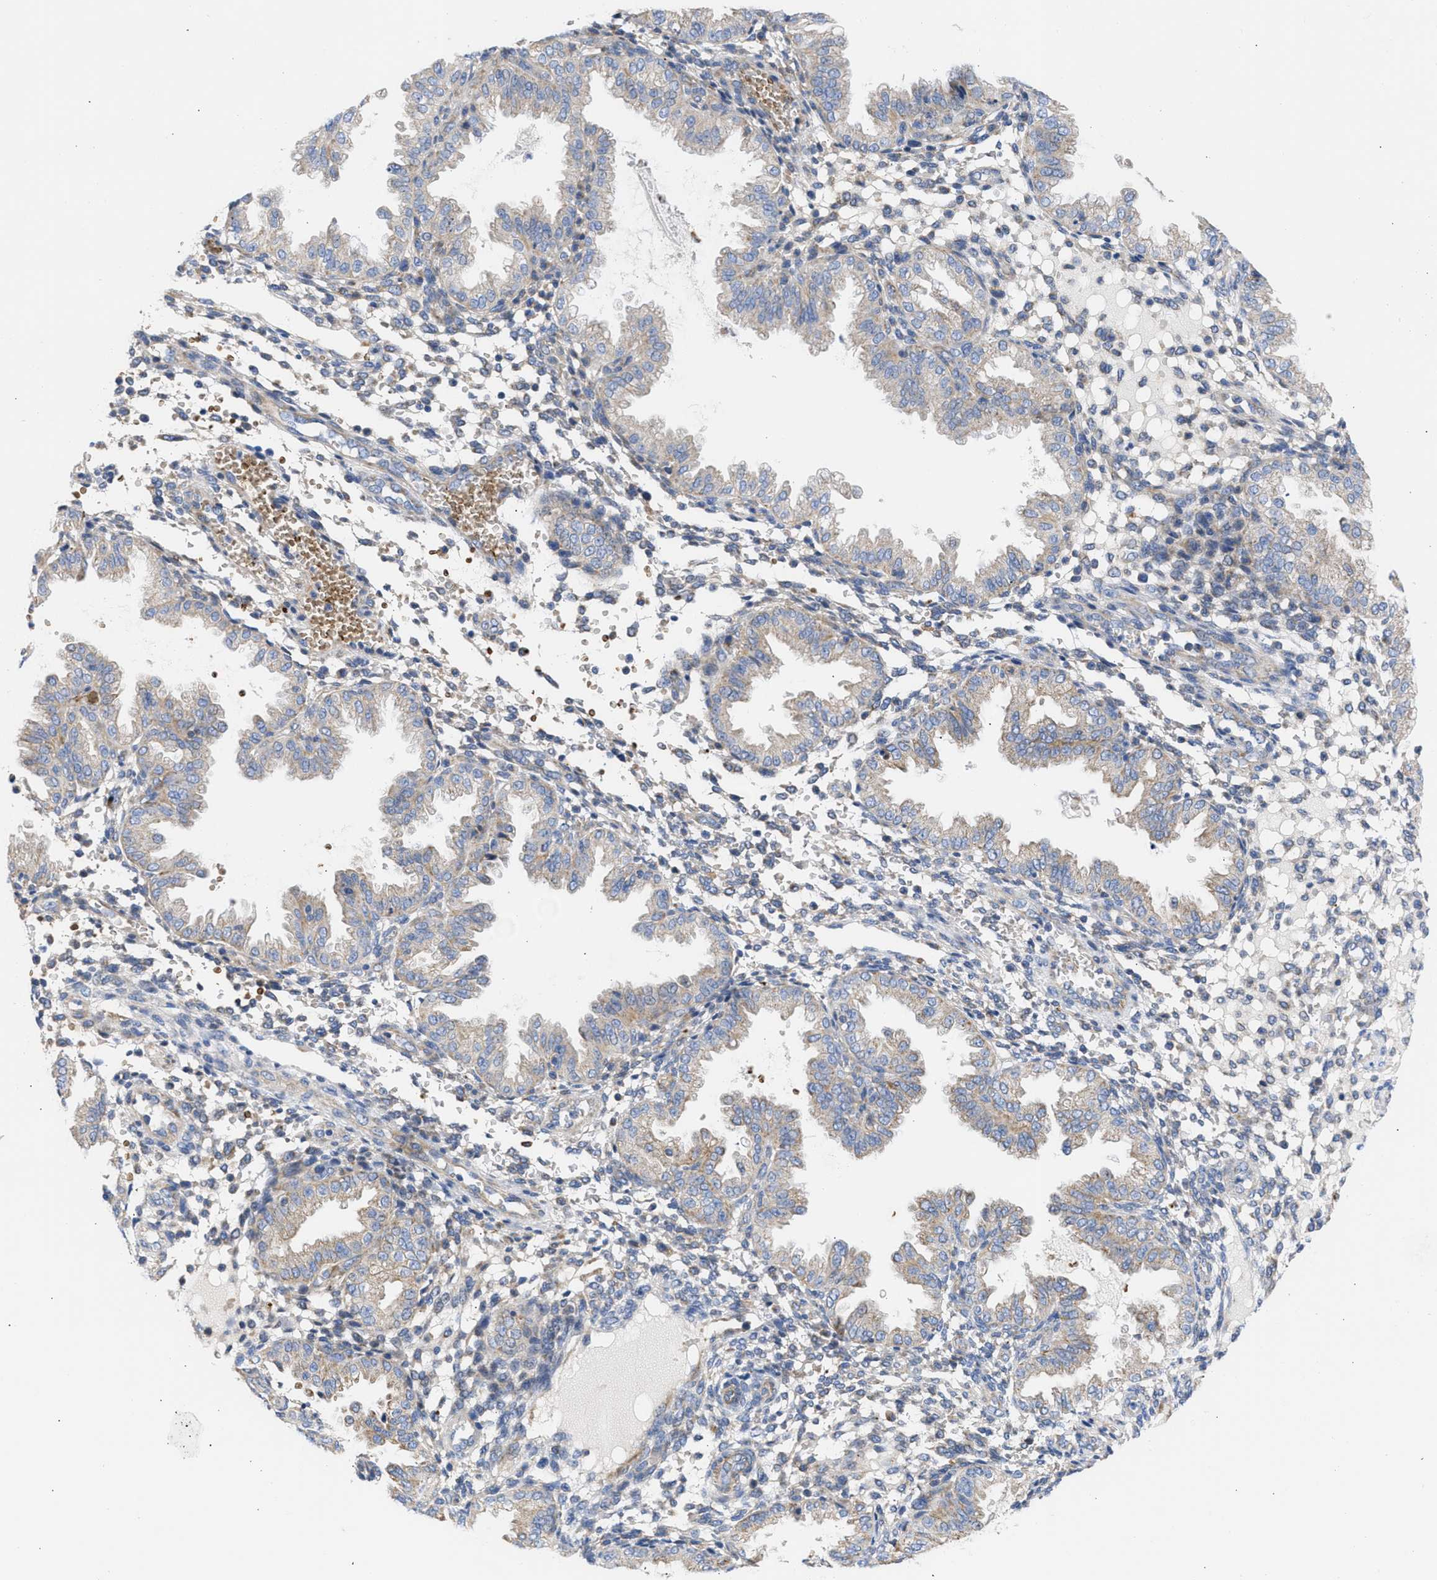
{"staining": {"intensity": "weak", "quantity": "<25%", "location": "cytoplasmic/membranous"}, "tissue": "endometrium", "cell_type": "Cells in endometrial stroma", "image_type": "normal", "snomed": [{"axis": "morphology", "description": "Normal tissue, NOS"}, {"axis": "topography", "description": "Endometrium"}], "caption": "This is an IHC micrograph of normal human endometrium. There is no expression in cells in endometrial stroma.", "gene": "BTG3", "patient": {"sex": "female", "age": 33}}